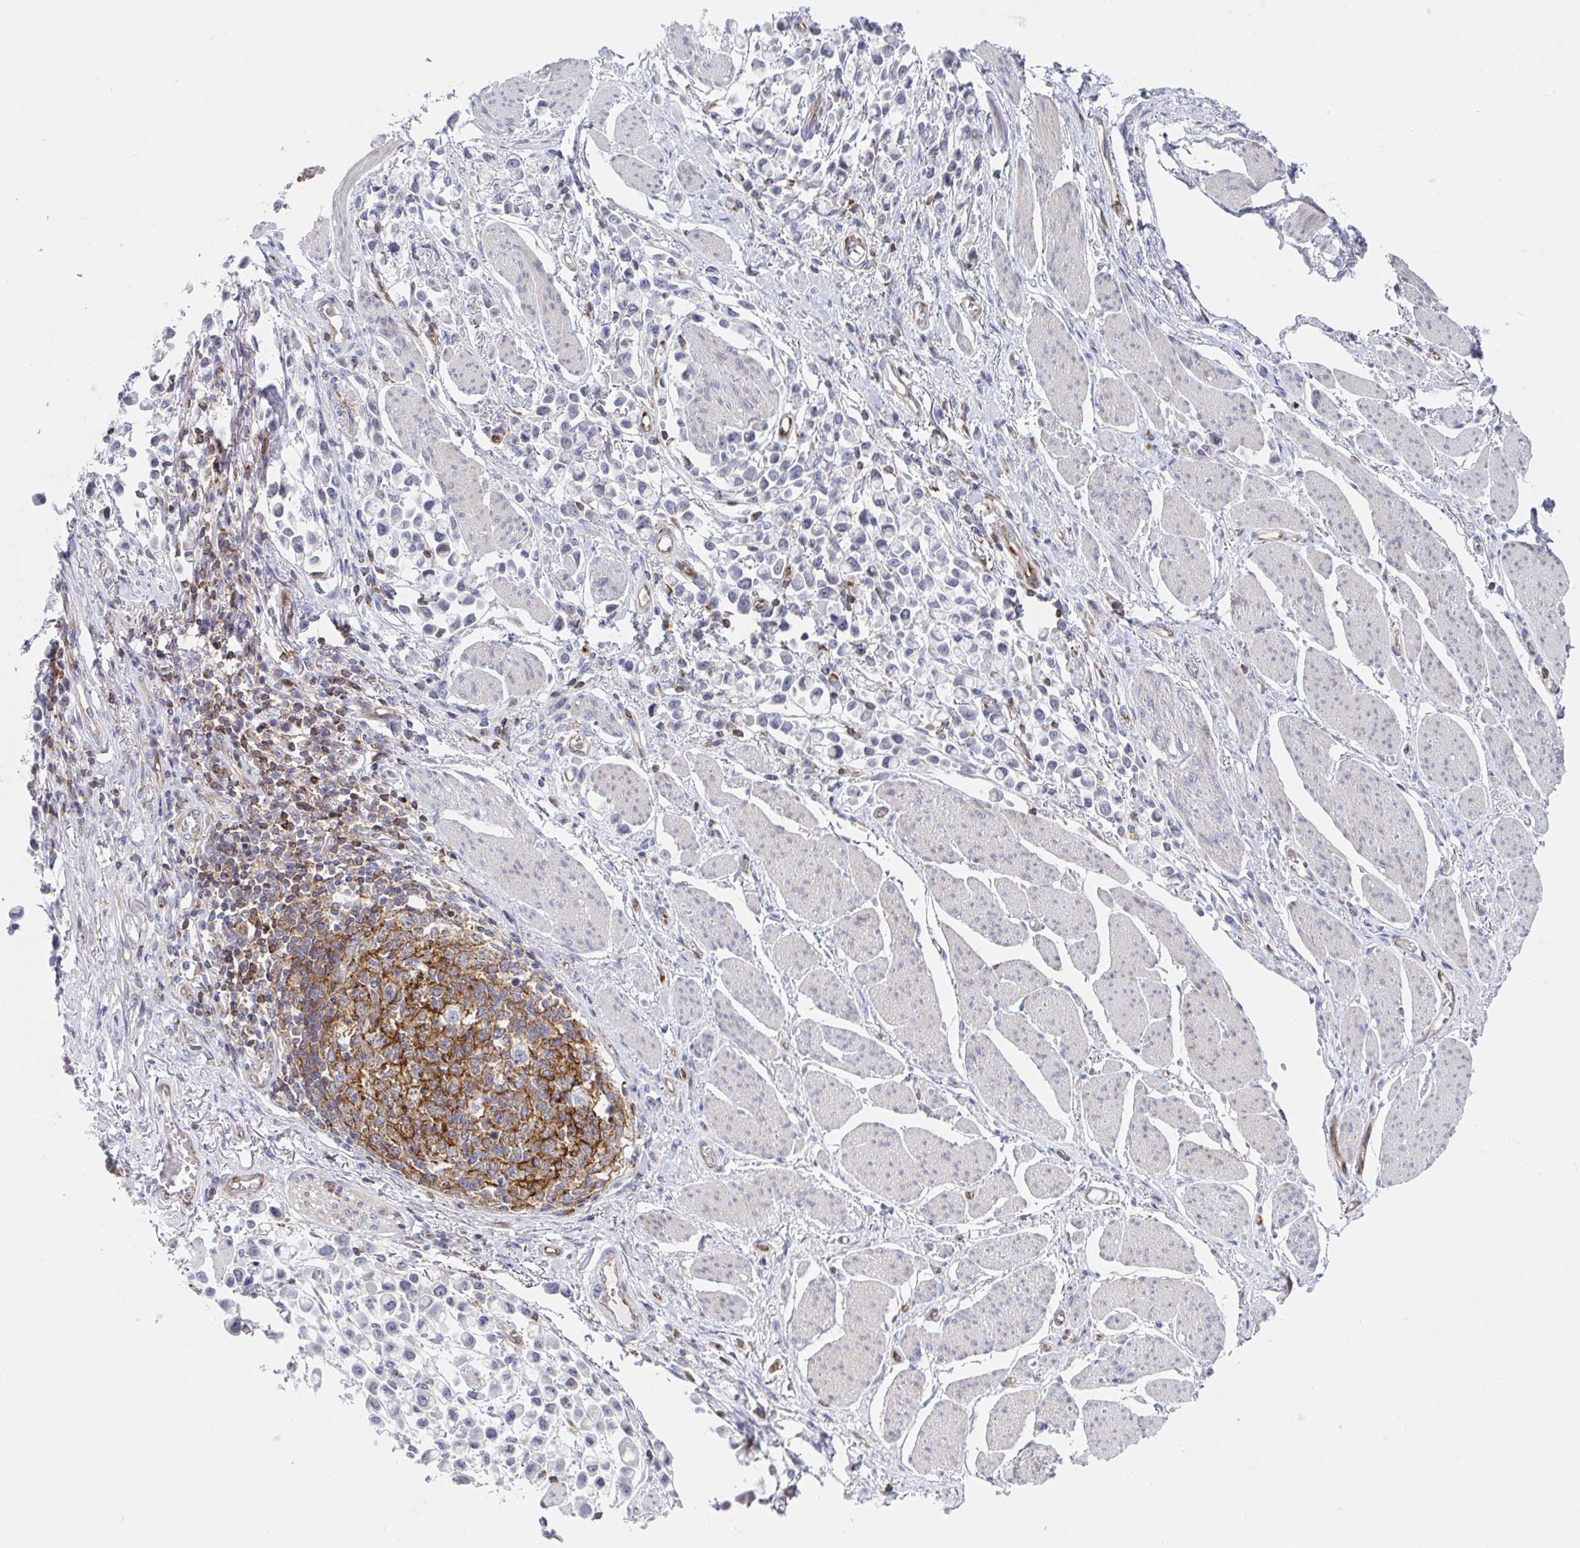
{"staining": {"intensity": "negative", "quantity": "none", "location": "none"}, "tissue": "stomach cancer", "cell_type": "Tumor cells", "image_type": "cancer", "snomed": [{"axis": "morphology", "description": "Adenocarcinoma, NOS"}, {"axis": "topography", "description": "Stomach"}], "caption": "Photomicrograph shows no protein positivity in tumor cells of adenocarcinoma (stomach) tissue.", "gene": "WNK1", "patient": {"sex": "female", "age": 81}}